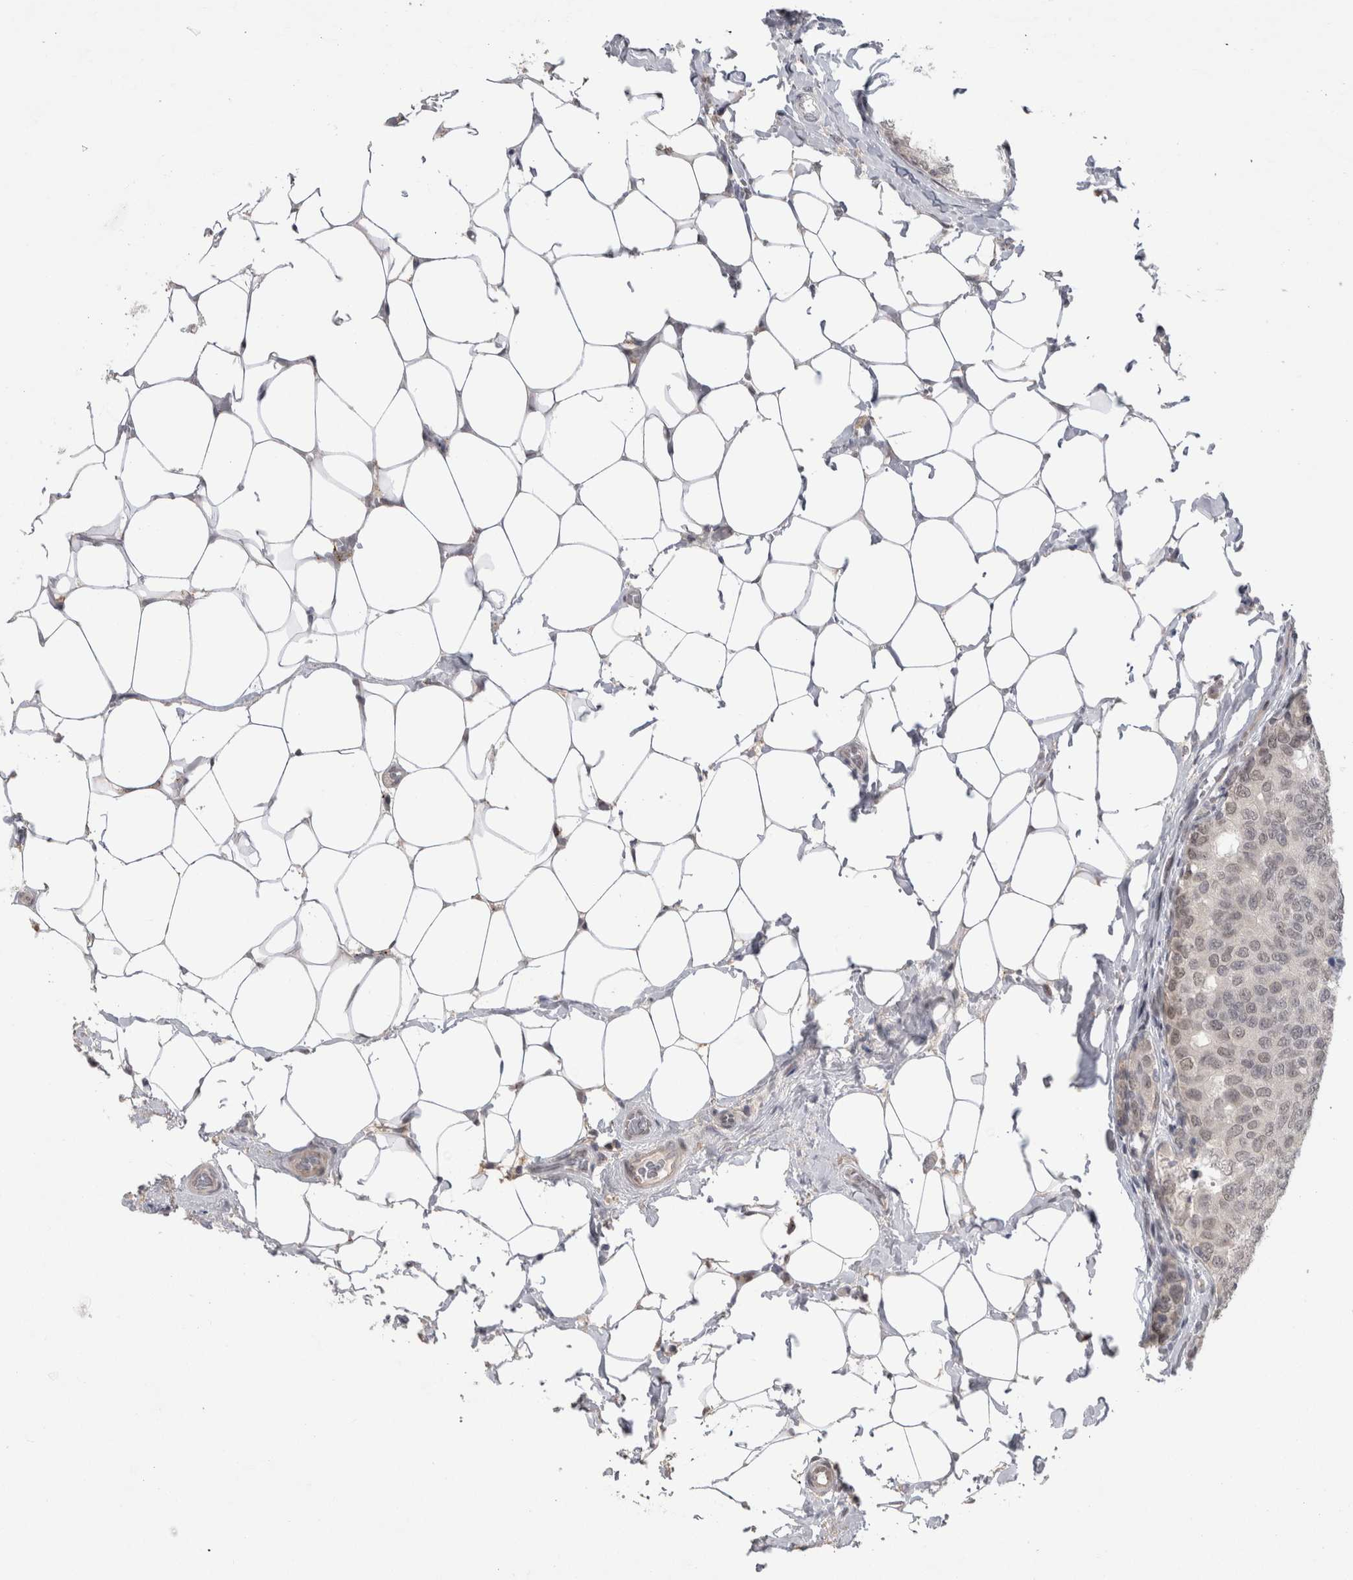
{"staining": {"intensity": "weak", "quantity": "<25%", "location": "nuclear"}, "tissue": "breast cancer", "cell_type": "Tumor cells", "image_type": "cancer", "snomed": [{"axis": "morphology", "description": "Normal tissue, NOS"}, {"axis": "morphology", "description": "Duct carcinoma"}, {"axis": "topography", "description": "Breast"}], "caption": "High magnification brightfield microscopy of breast cancer stained with DAB (3,3'-diaminobenzidine) (brown) and counterstained with hematoxylin (blue): tumor cells show no significant expression.", "gene": "MTBP", "patient": {"sex": "female", "age": 43}}